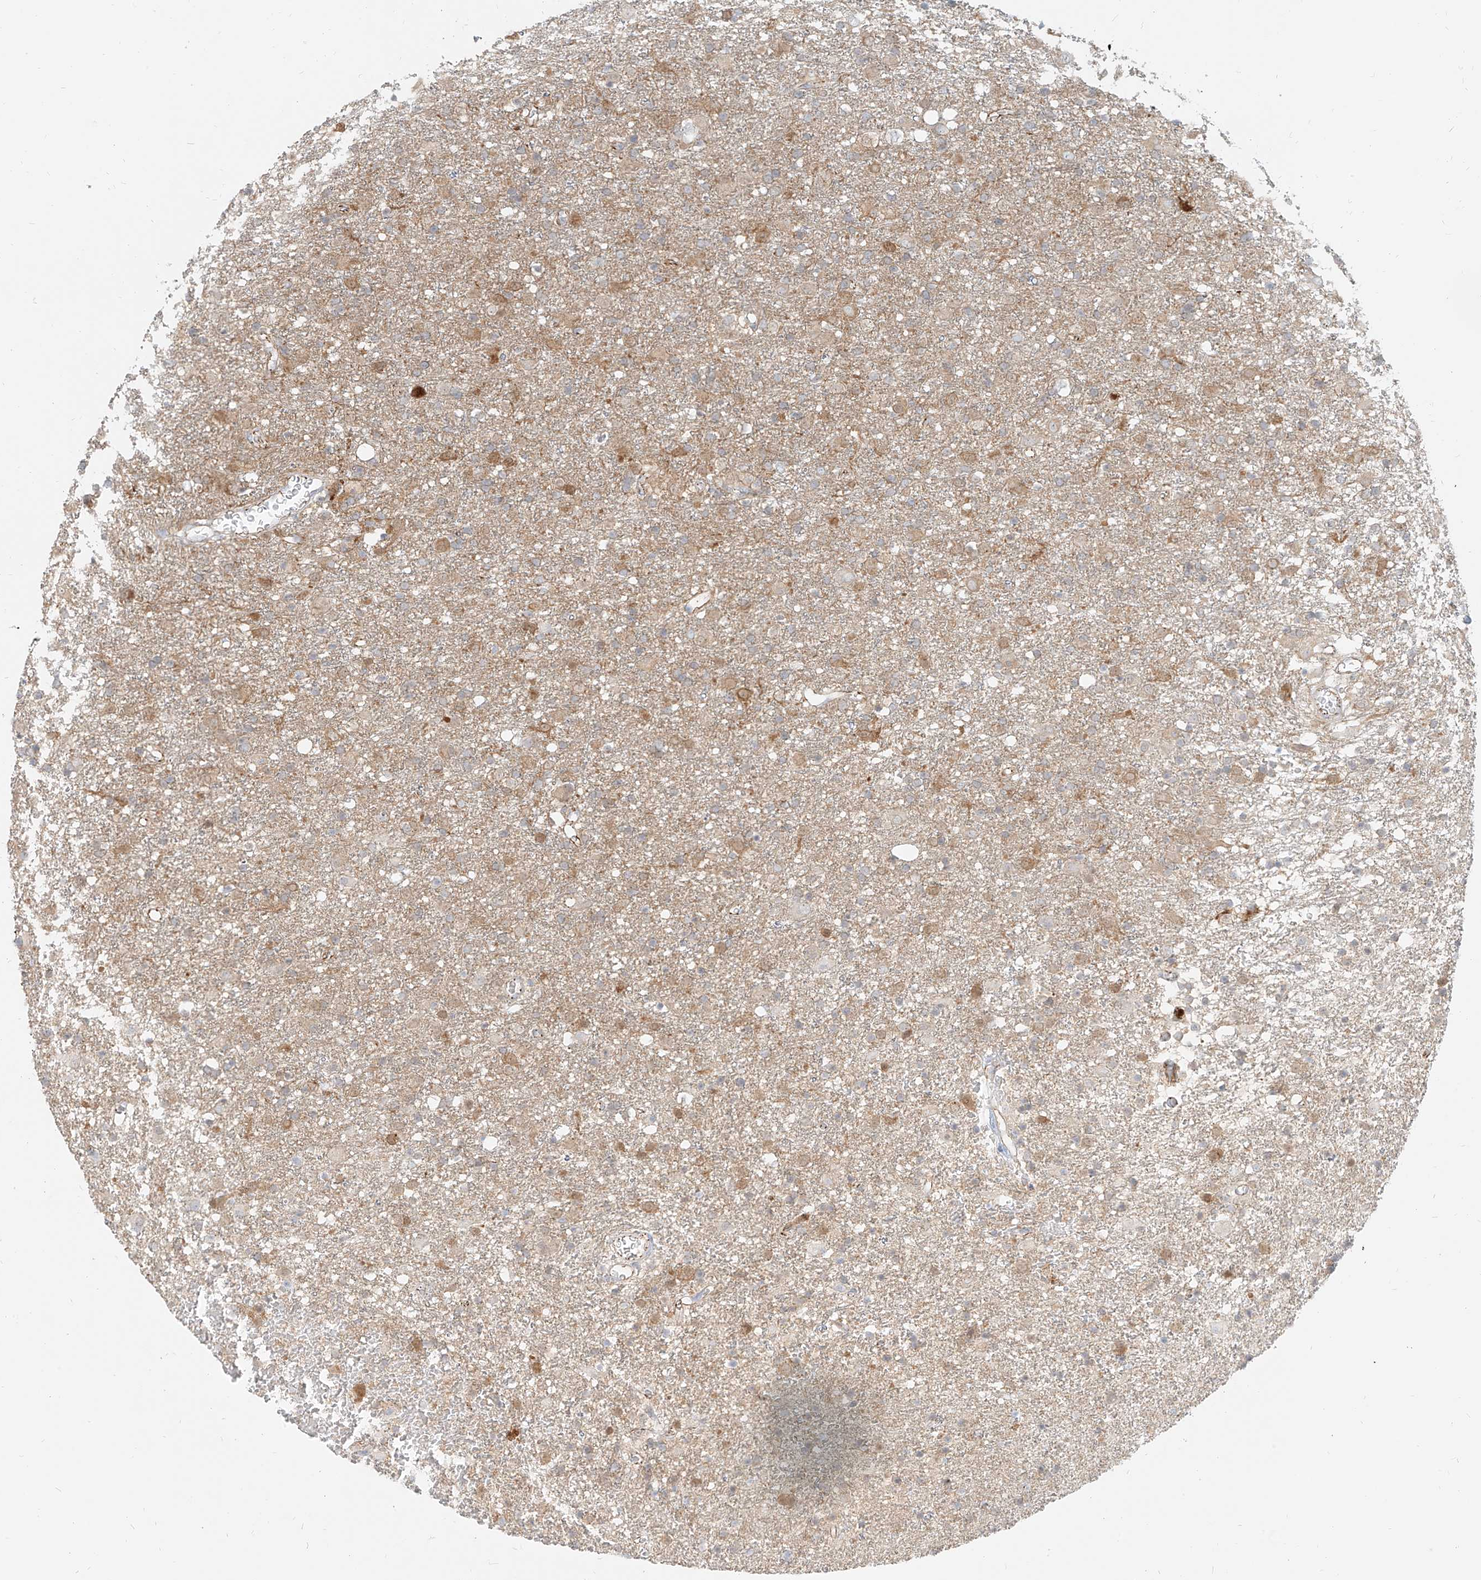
{"staining": {"intensity": "weak", "quantity": "25%-75%", "location": "cytoplasmic/membranous"}, "tissue": "glioma", "cell_type": "Tumor cells", "image_type": "cancer", "snomed": [{"axis": "morphology", "description": "Glioma, malignant, Low grade"}, {"axis": "topography", "description": "Brain"}], "caption": "Glioma tissue displays weak cytoplasmic/membranous staining in approximately 25%-75% of tumor cells", "gene": "PGD", "patient": {"sex": "male", "age": 65}}